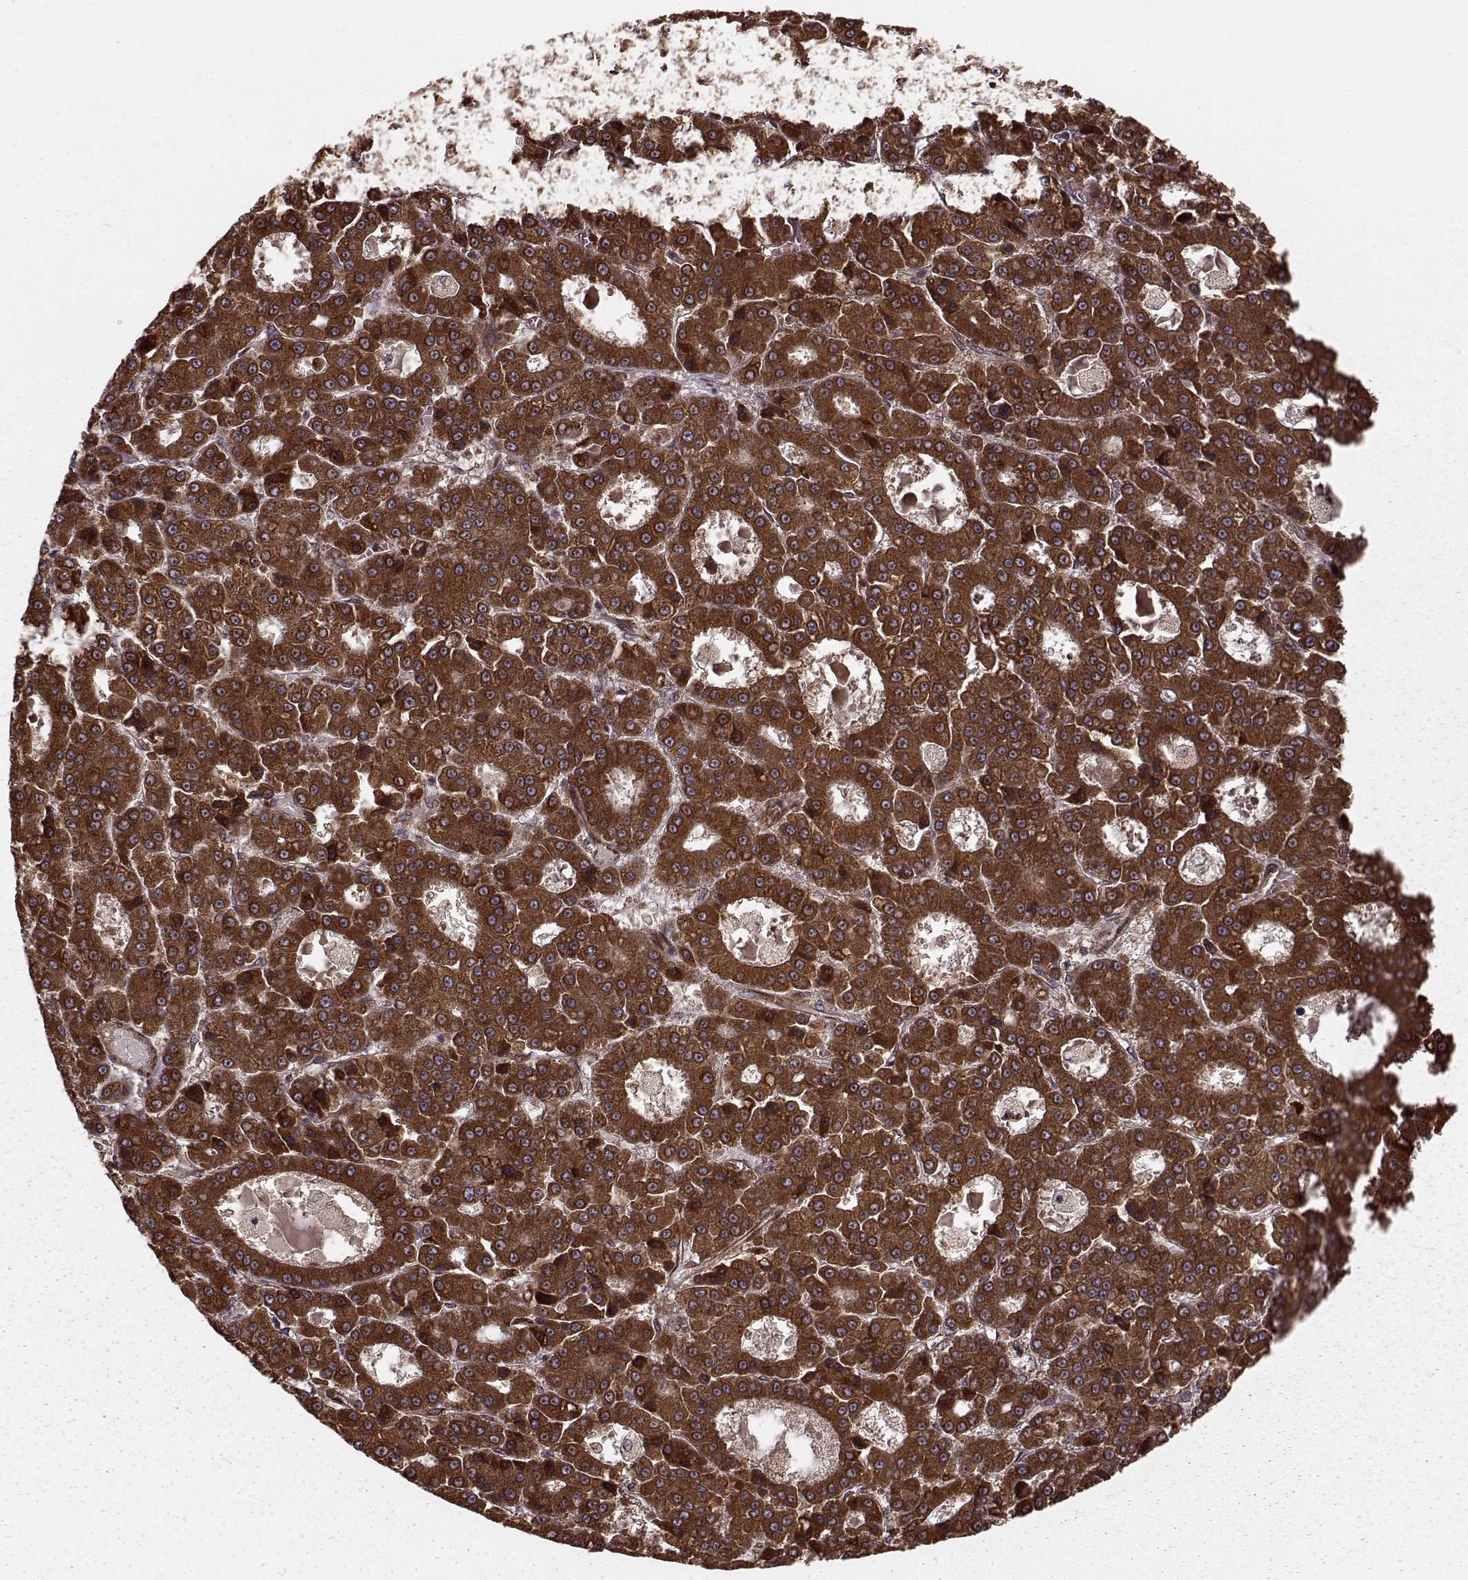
{"staining": {"intensity": "strong", "quantity": ">75%", "location": "cytoplasmic/membranous"}, "tissue": "liver cancer", "cell_type": "Tumor cells", "image_type": "cancer", "snomed": [{"axis": "morphology", "description": "Carcinoma, Hepatocellular, NOS"}, {"axis": "topography", "description": "Liver"}], "caption": "Immunohistochemical staining of human liver cancer displays high levels of strong cytoplasmic/membranous positivity in about >75% of tumor cells.", "gene": "AGPAT1", "patient": {"sex": "male", "age": 70}}